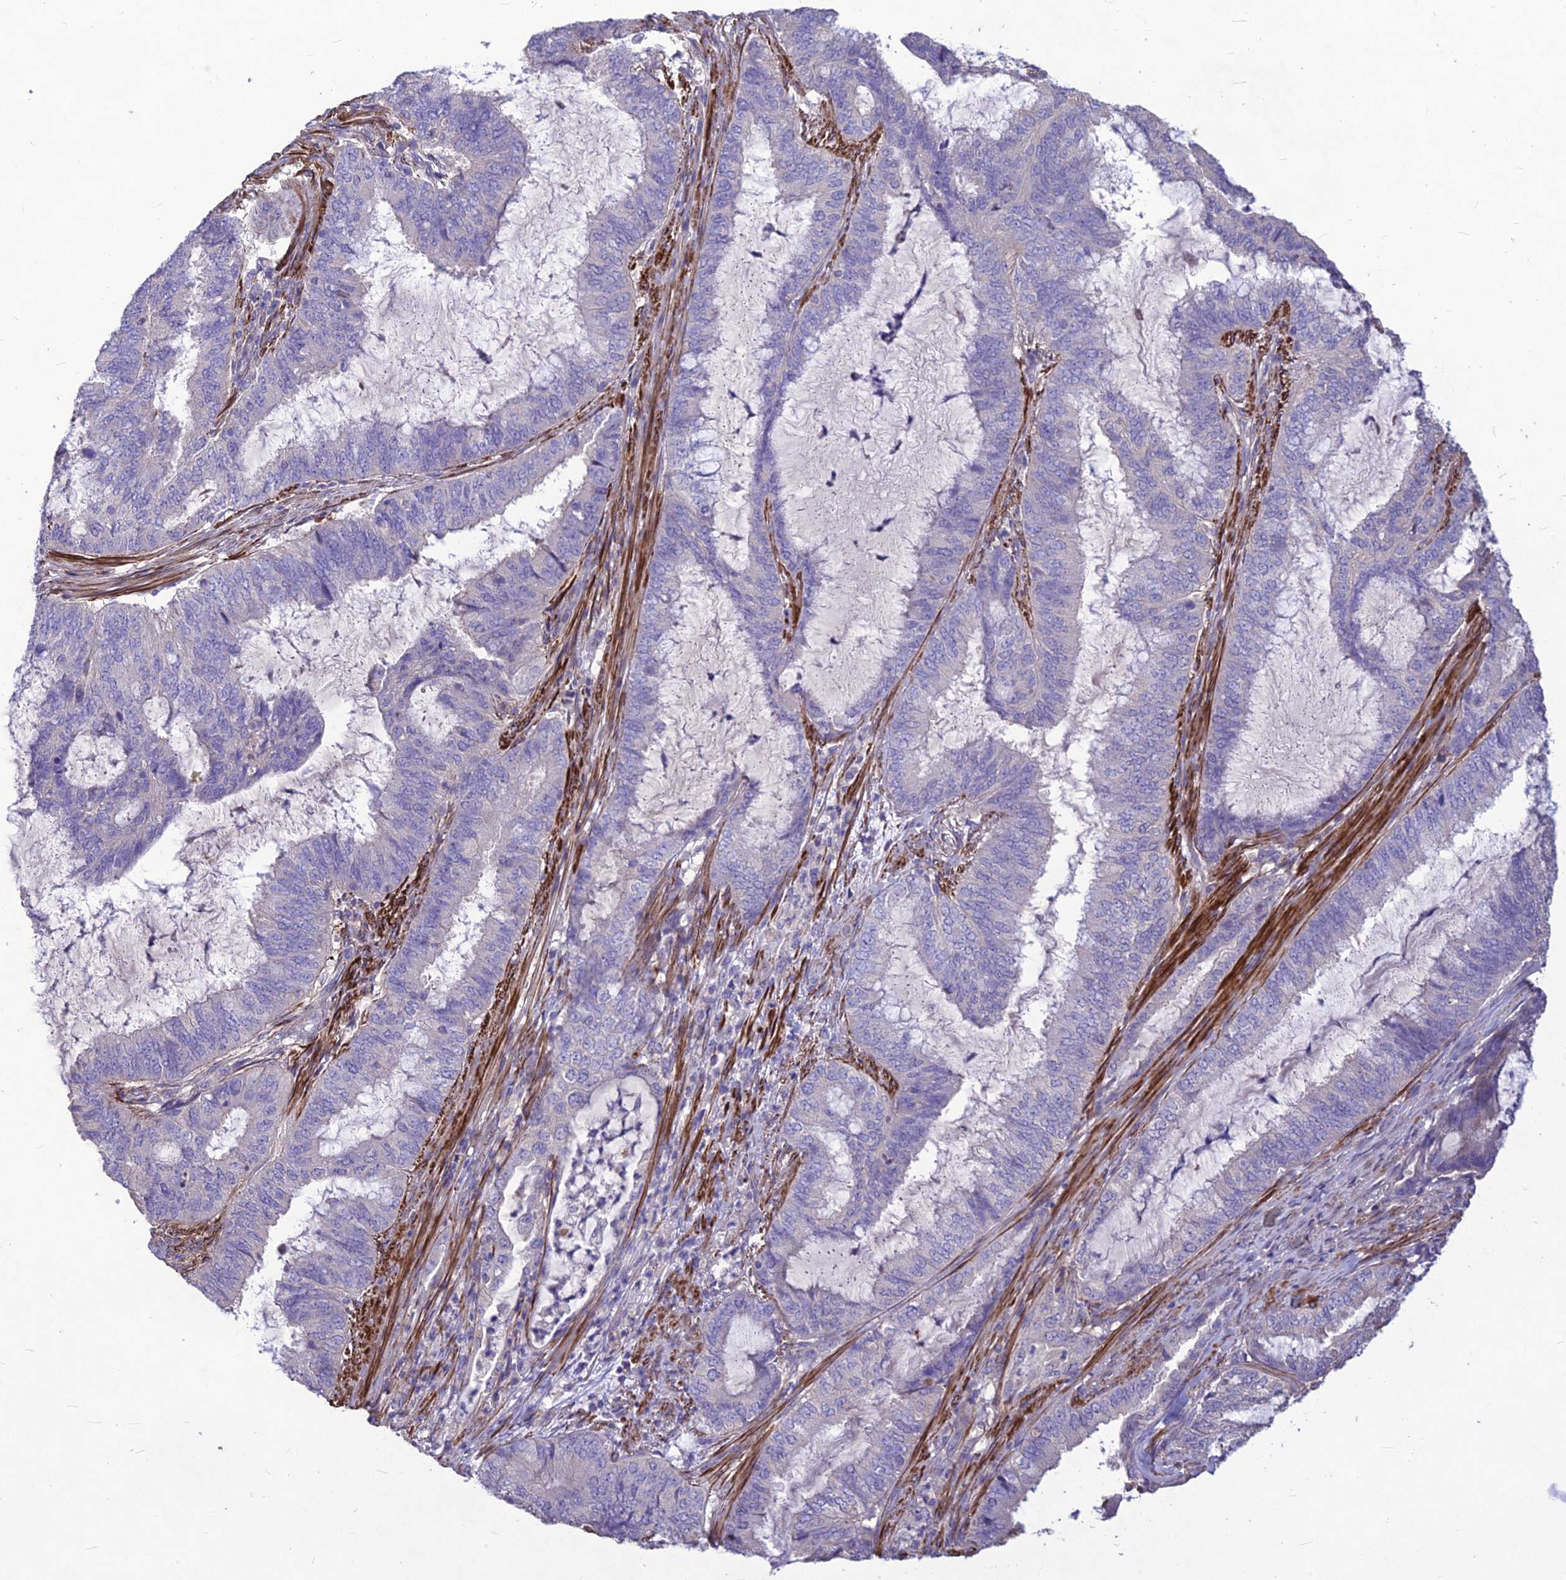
{"staining": {"intensity": "negative", "quantity": "none", "location": "none"}, "tissue": "endometrial cancer", "cell_type": "Tumor cells", "image_type": "cancer", "snomed": [{"axis": "morphology", "description": "Adenocarcinoma, NOS"}, {"axis": "topography", "description": "Endometrium"}], "caption": "High magnification brightfield microscopy of endometrial cancer (adenocarcinoma) stained with DAB (brown) and counterstained with hematoxylin (blue): tumor cells show no significant staining. The staining was performed using DAB (3,3'-diaminobenzidine) to visualize the protein expression in brown, while the nuclei were stained in blue with hematoxylin (Magnification: 20x).", "gene": "CLUH", "patient": {"sex": "female", "age": 51}}